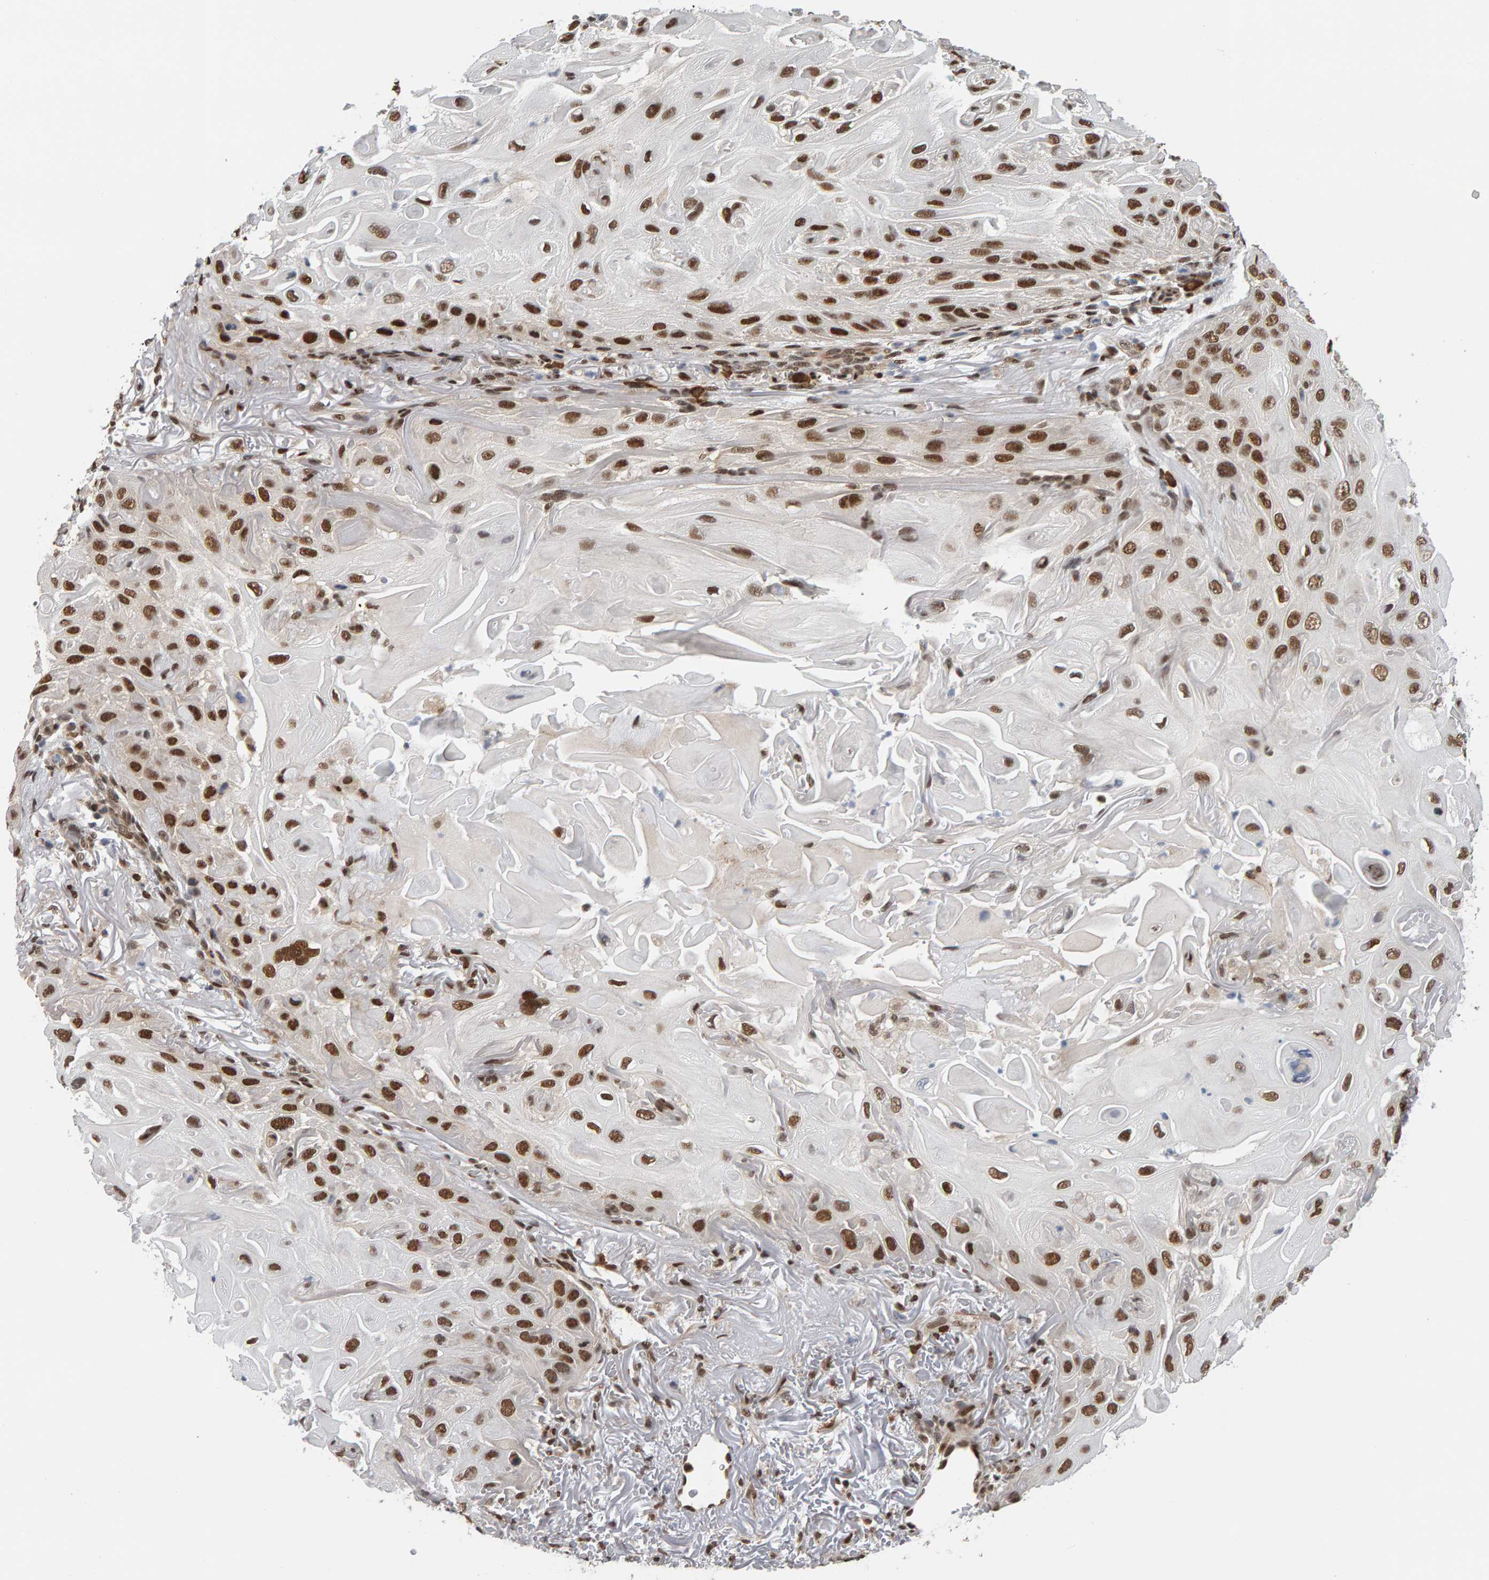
{"staining": {"intensity": "strong", "quantity": ">75%", "location": "nuclear"}, "tissue": "skin cancer", "cell_type": "Tumor cells", "image_type": "cancer", "snomed": [{"axis": "morphology", "description": "Squamous cell carcinoma, NOS"}, {"axis": "topography", "description": "Skin"}], "caption": "Squamous cell carcinoma (skin) stained with IHC exhibits strong nuclear positivity in about >75% of tumor cells.", "gene": "ATF7IP", "patient": {"sex": "female", "age": 77}}